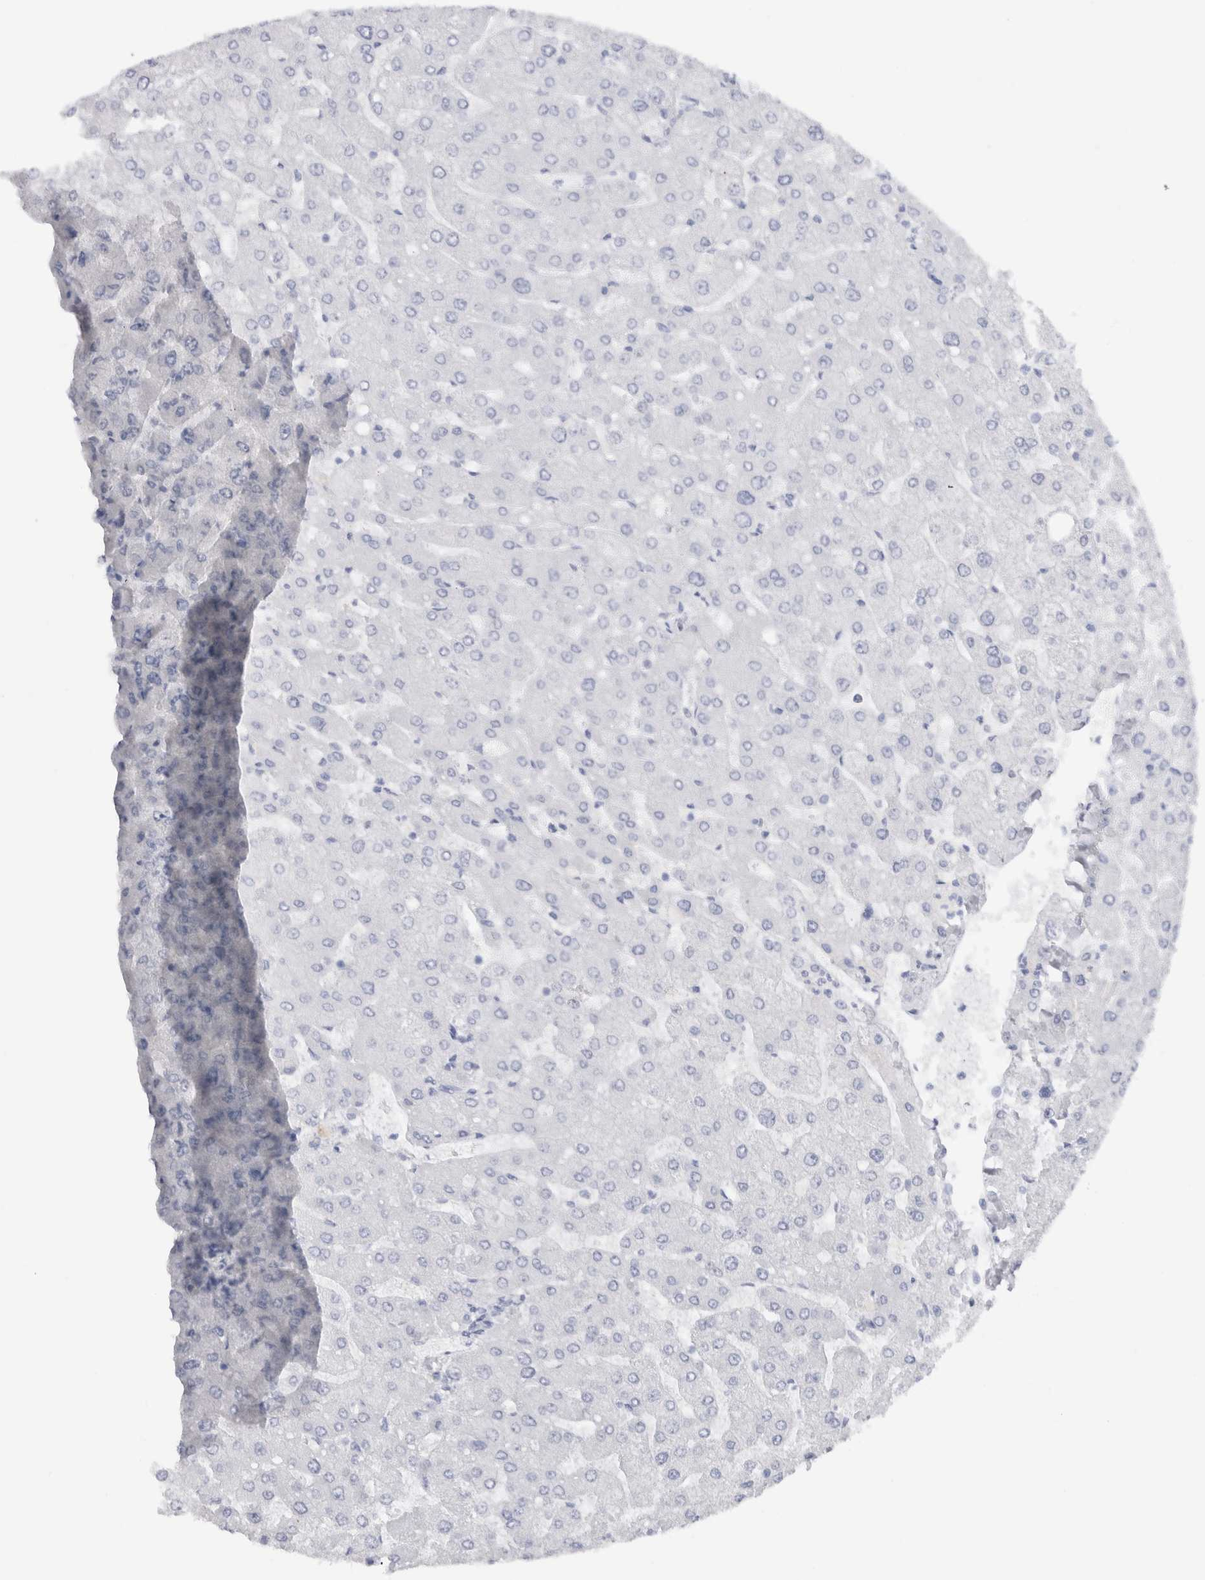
{"staining": {"intensity": "negative", "quantity": "none", "location": "none"}, "tissue": "liver", "cell_type": "Cholangiocytes", "image_type": "normal", "snomed": [{"axis": "morphology", "description": "Normal tissue, NOS"}, {"axis": "topography", "description": "Liver"}], "caption": "Human liver stained for a protein using IHC demonstrates no positivity in cholangiocytes.", "gene": "C9orf50", "patient": {"sex": "male", "age": 55}}